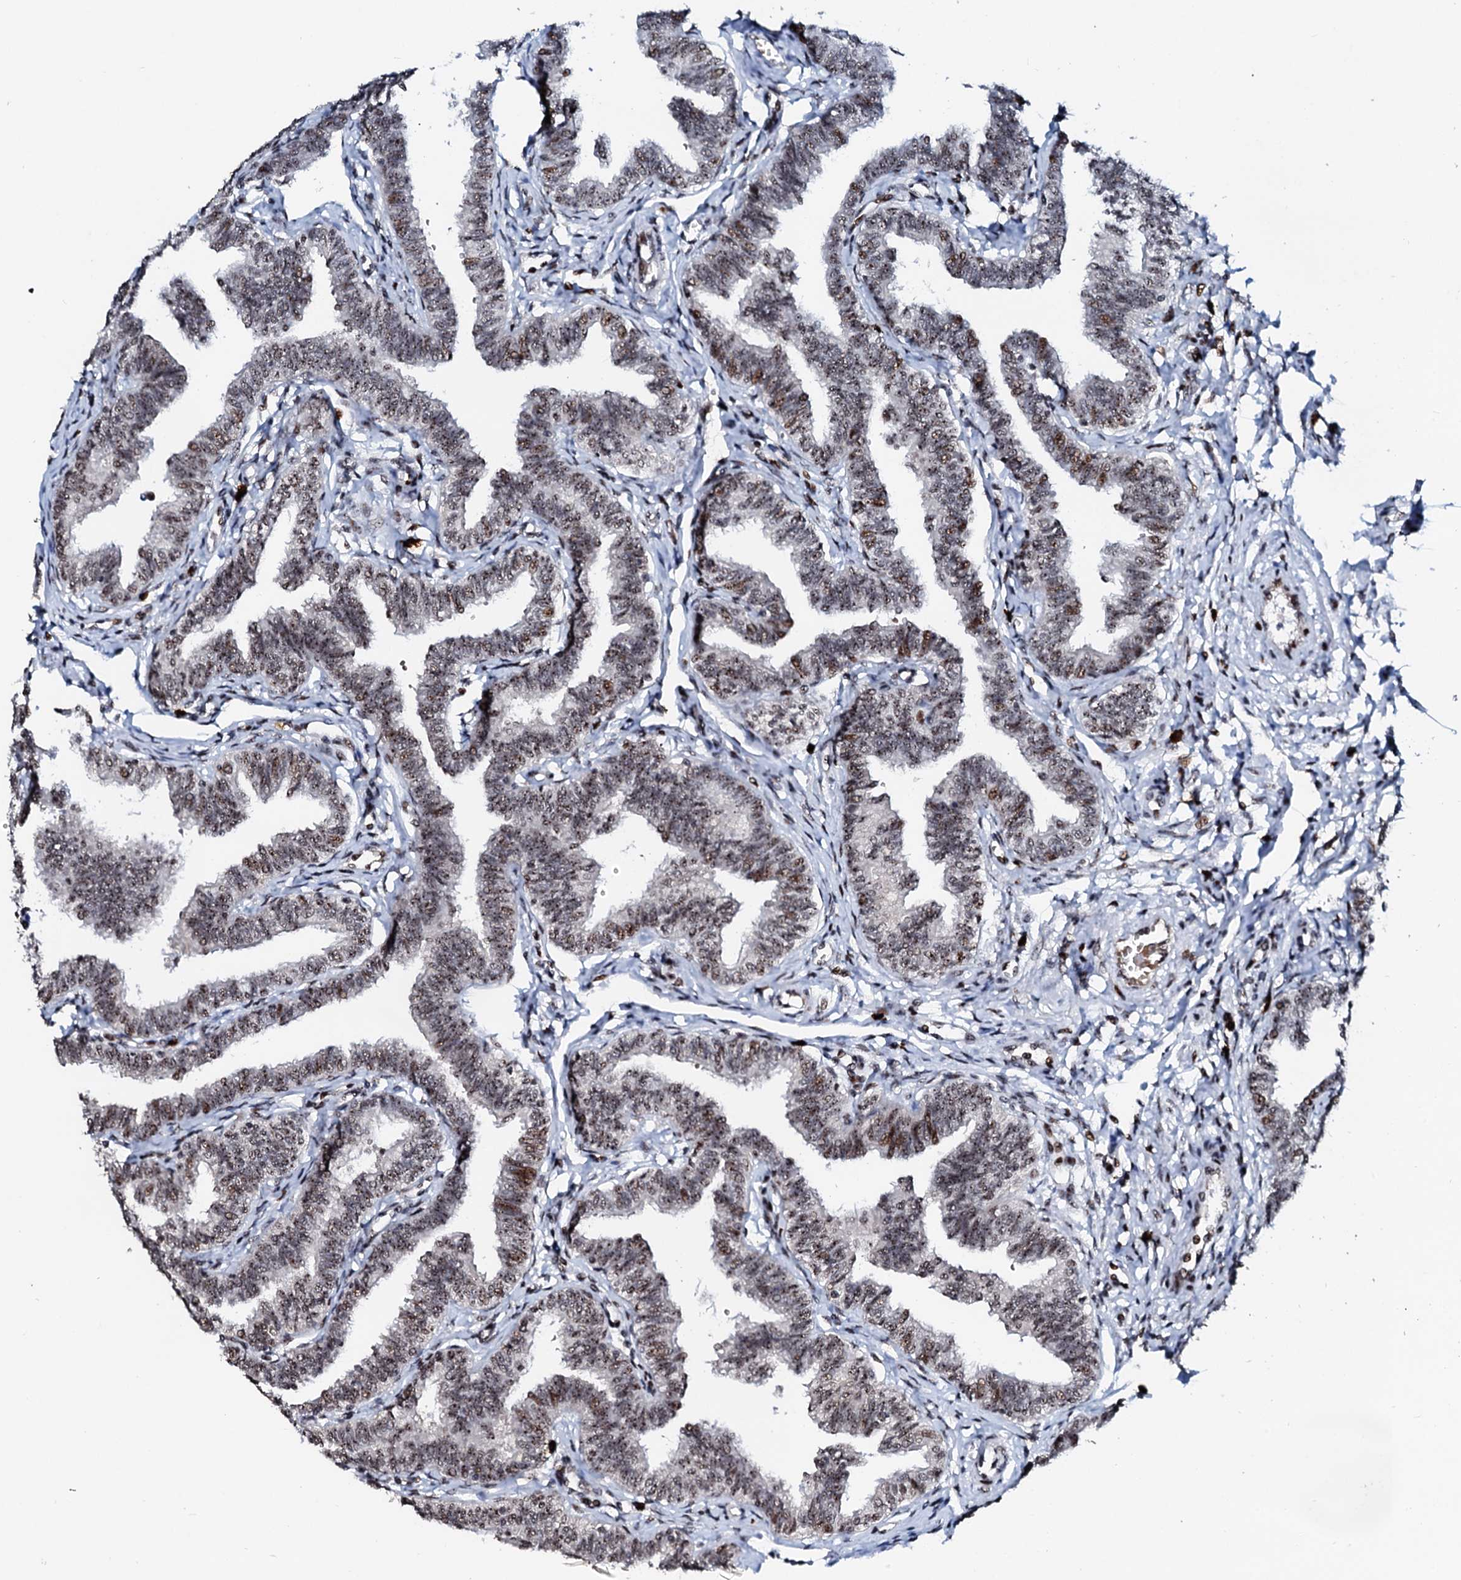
{"staining": {"intensity": "moderate", "quantity": ">75%", "location": "nuclear"}, "tissue": "fallopian tube", "cell_type": "Glandular cells", "image_type": "normal", "snomed": [{"axis": "morphology", "description": "Normal tissue, NOS"}, {"axis": "topography", "description": "Fallopian tube"}, {"axis": "topography", "description": "Ovary"}], "caption": "Immunohistochemistry (IHC) staining of unremarkable fallopian tube, which reveals medium levels of moderate nuclear staining in about >75% of glandular cells indicating moderate nuclear protein expression. The staining was performed using DAB (3,3'-diaminobenzidine) (brown) for protein detection and nuclei were counterstained in hematoxylin (blue).", "gene": "NEUROG3", "patient": {"sex": "female", "age": 23}}